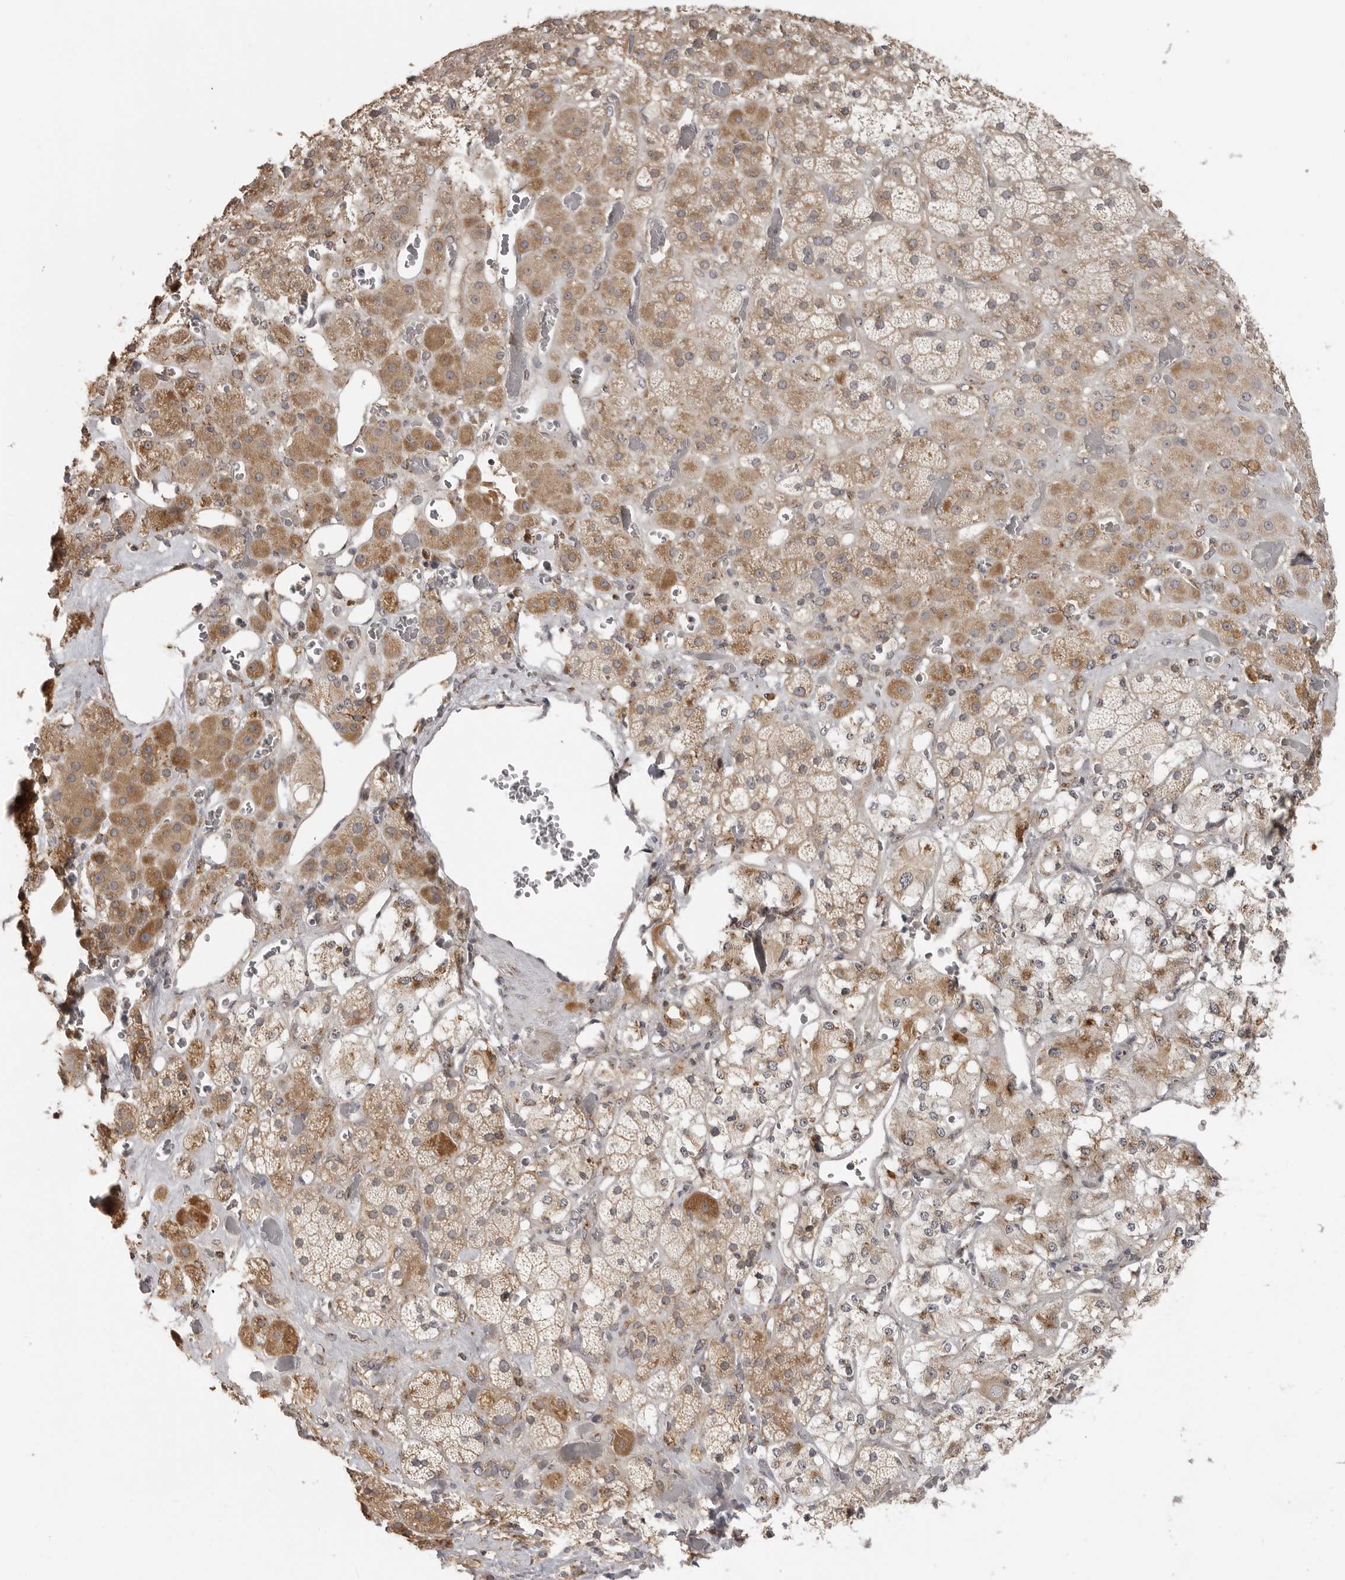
{"staining": {"intensity": "moderate", "quantity": ">75%", "location": "cytoplasmic/membranous"}, "tissue": "adrenal gland", "cell_type": "Glandular cells", "image_type": "normal", "snomed": [{"axis": "morphology", "description": "Normal tissue, NOS"}, {"axis": "topography", "description": "Adrenal gland"}], "caption": "A histopathology image of human adrenal gland stained for a protein reveals moderate cytoplasmic/membranous brown staining in glandular cells.", "gene": "IDO1", "patient": {"sex": "male", "age": 57}}